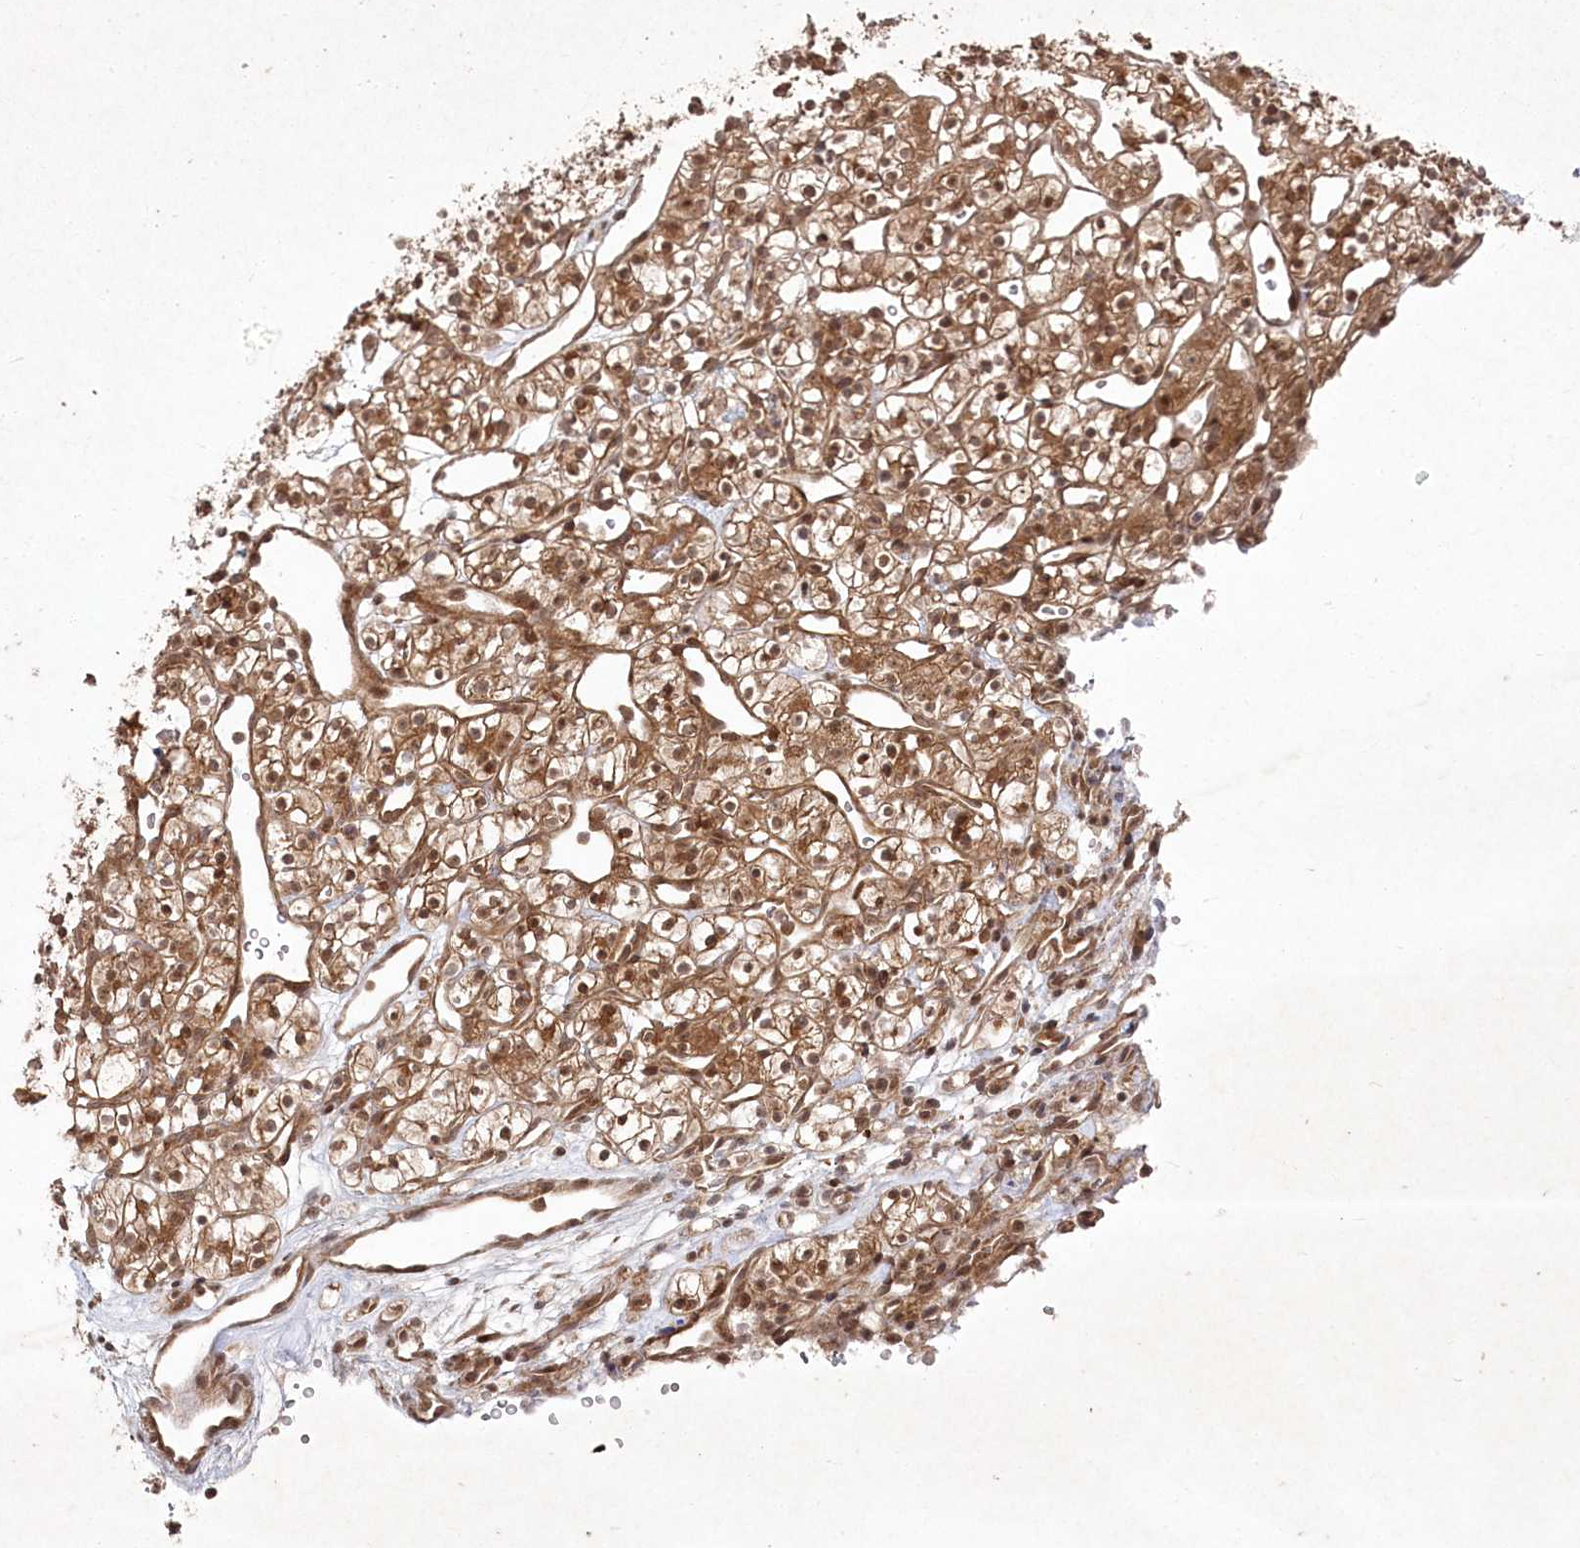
{"staining": {"intensity": "moderate", "quantity": ">75%", "location": "cytoplasmic/membranous,nuclear"}, "tissue": "renal cancer", "cell_type": "Tumor cells", "image_type": "cancer", "snomed": [{"axis": "morphology", "description": "Adenocarcinoma, NOS"}, {"axis": "topography", "description": "Kidney"}], "caption": "Tumor cells demonstrate medium levels of moderate cytoplasmic/membranous and nuclear positivity in approximately >75% of cells in renal cancer (adenocarcinoma).", "gene": "FBXL17", "patient": {"sex": "female", "age": 57}}